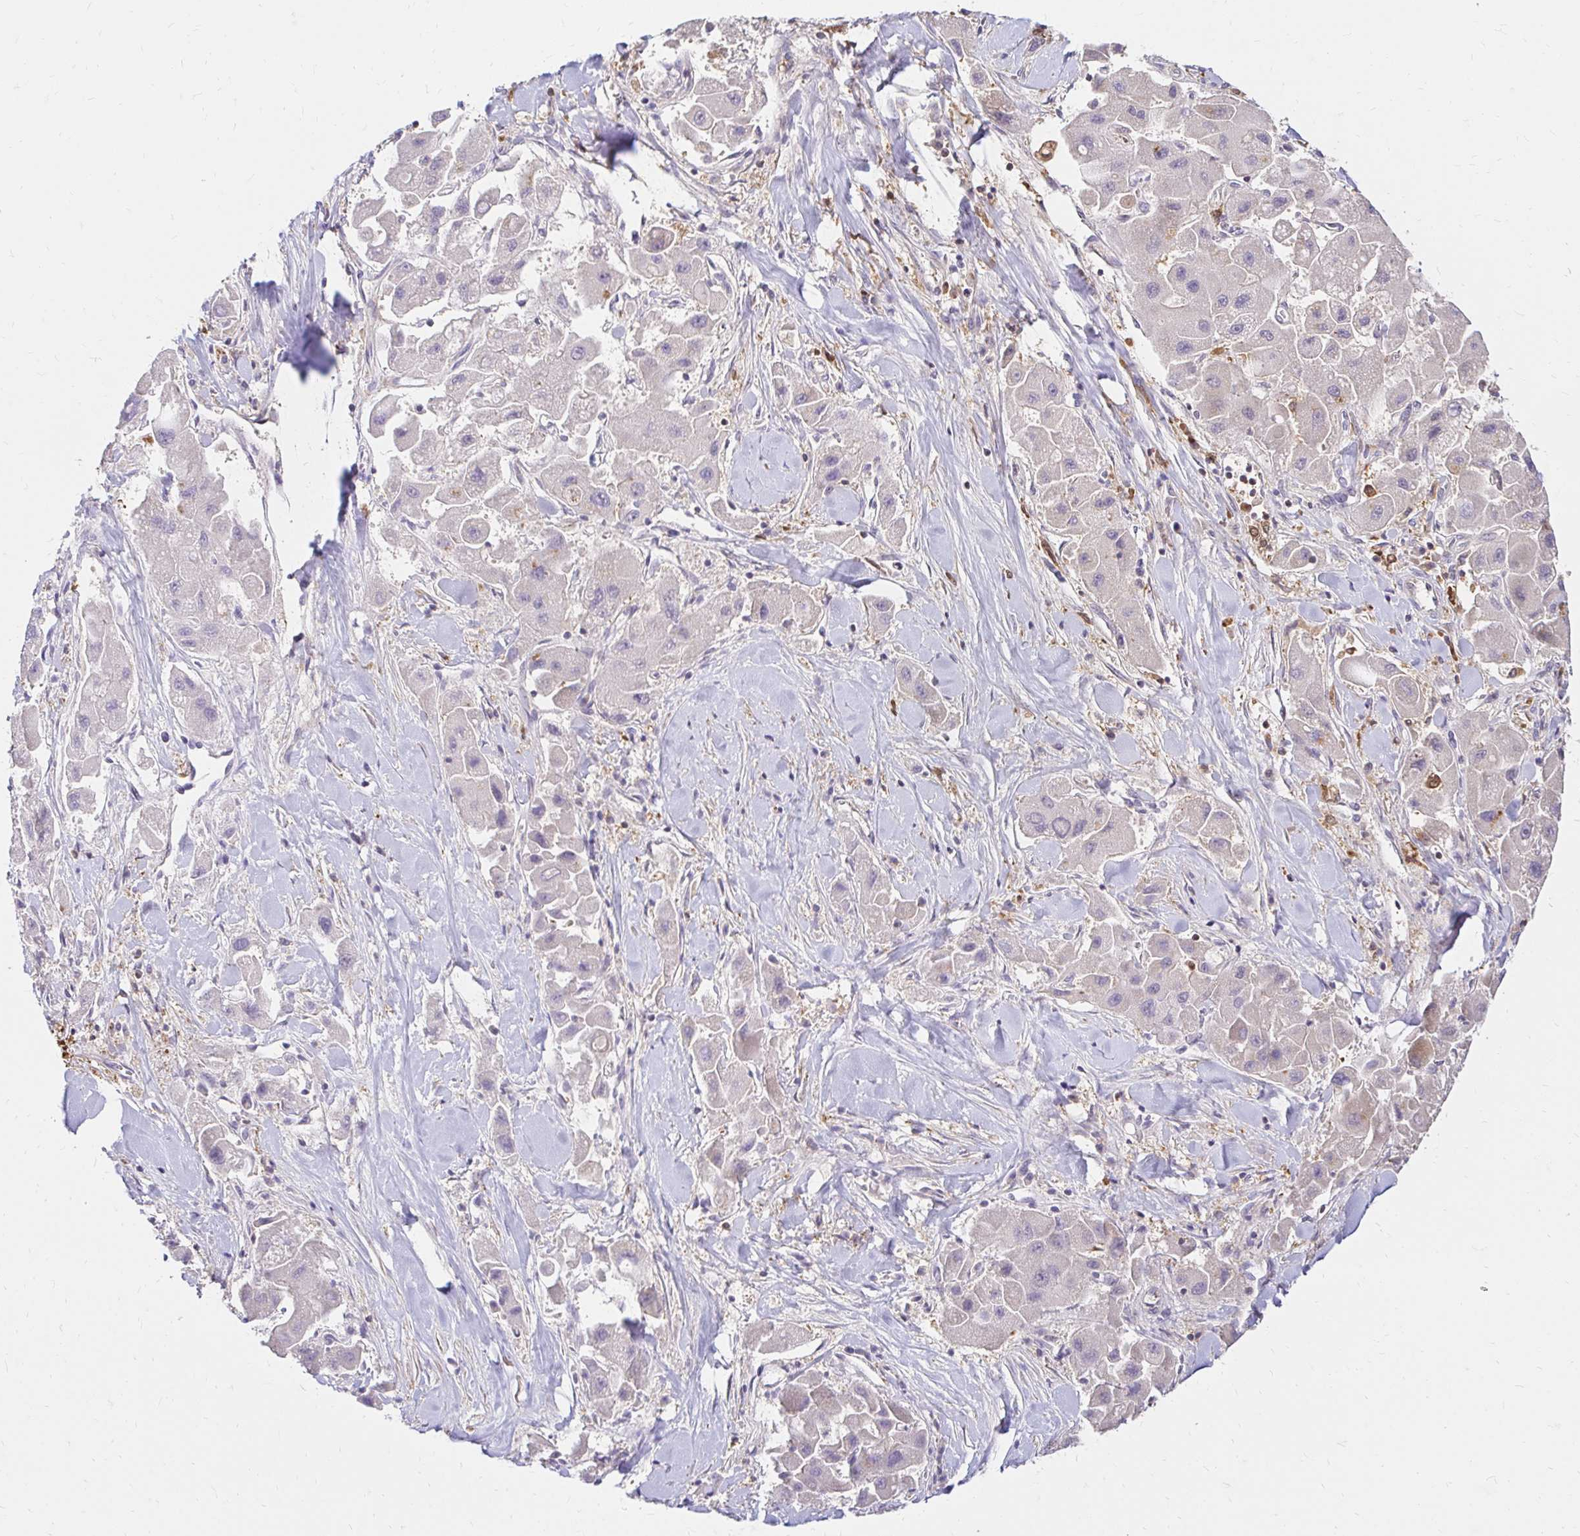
{"staining": {"intensity": "negative", "quantity": "none", "location": "none"}, "tissue": "liver cancer", "cell_type": "Tumor cells", "image_type": "cancer", "snomed": [{"axis": "morphology", "description": "Carcinoma, Hepatocellular, NOS"}, {"axis": "topography", "description": "Liver"}], "caption": "Immunohistochemistry micrograph of neoplastic tissue: human liver cancer stained with DAB (3,3'-diaminobenzidine) displays no significant protein positivity in tumor cells.", "gene": "PYCARD", "patient": {"sex": "male", "age": 24}}